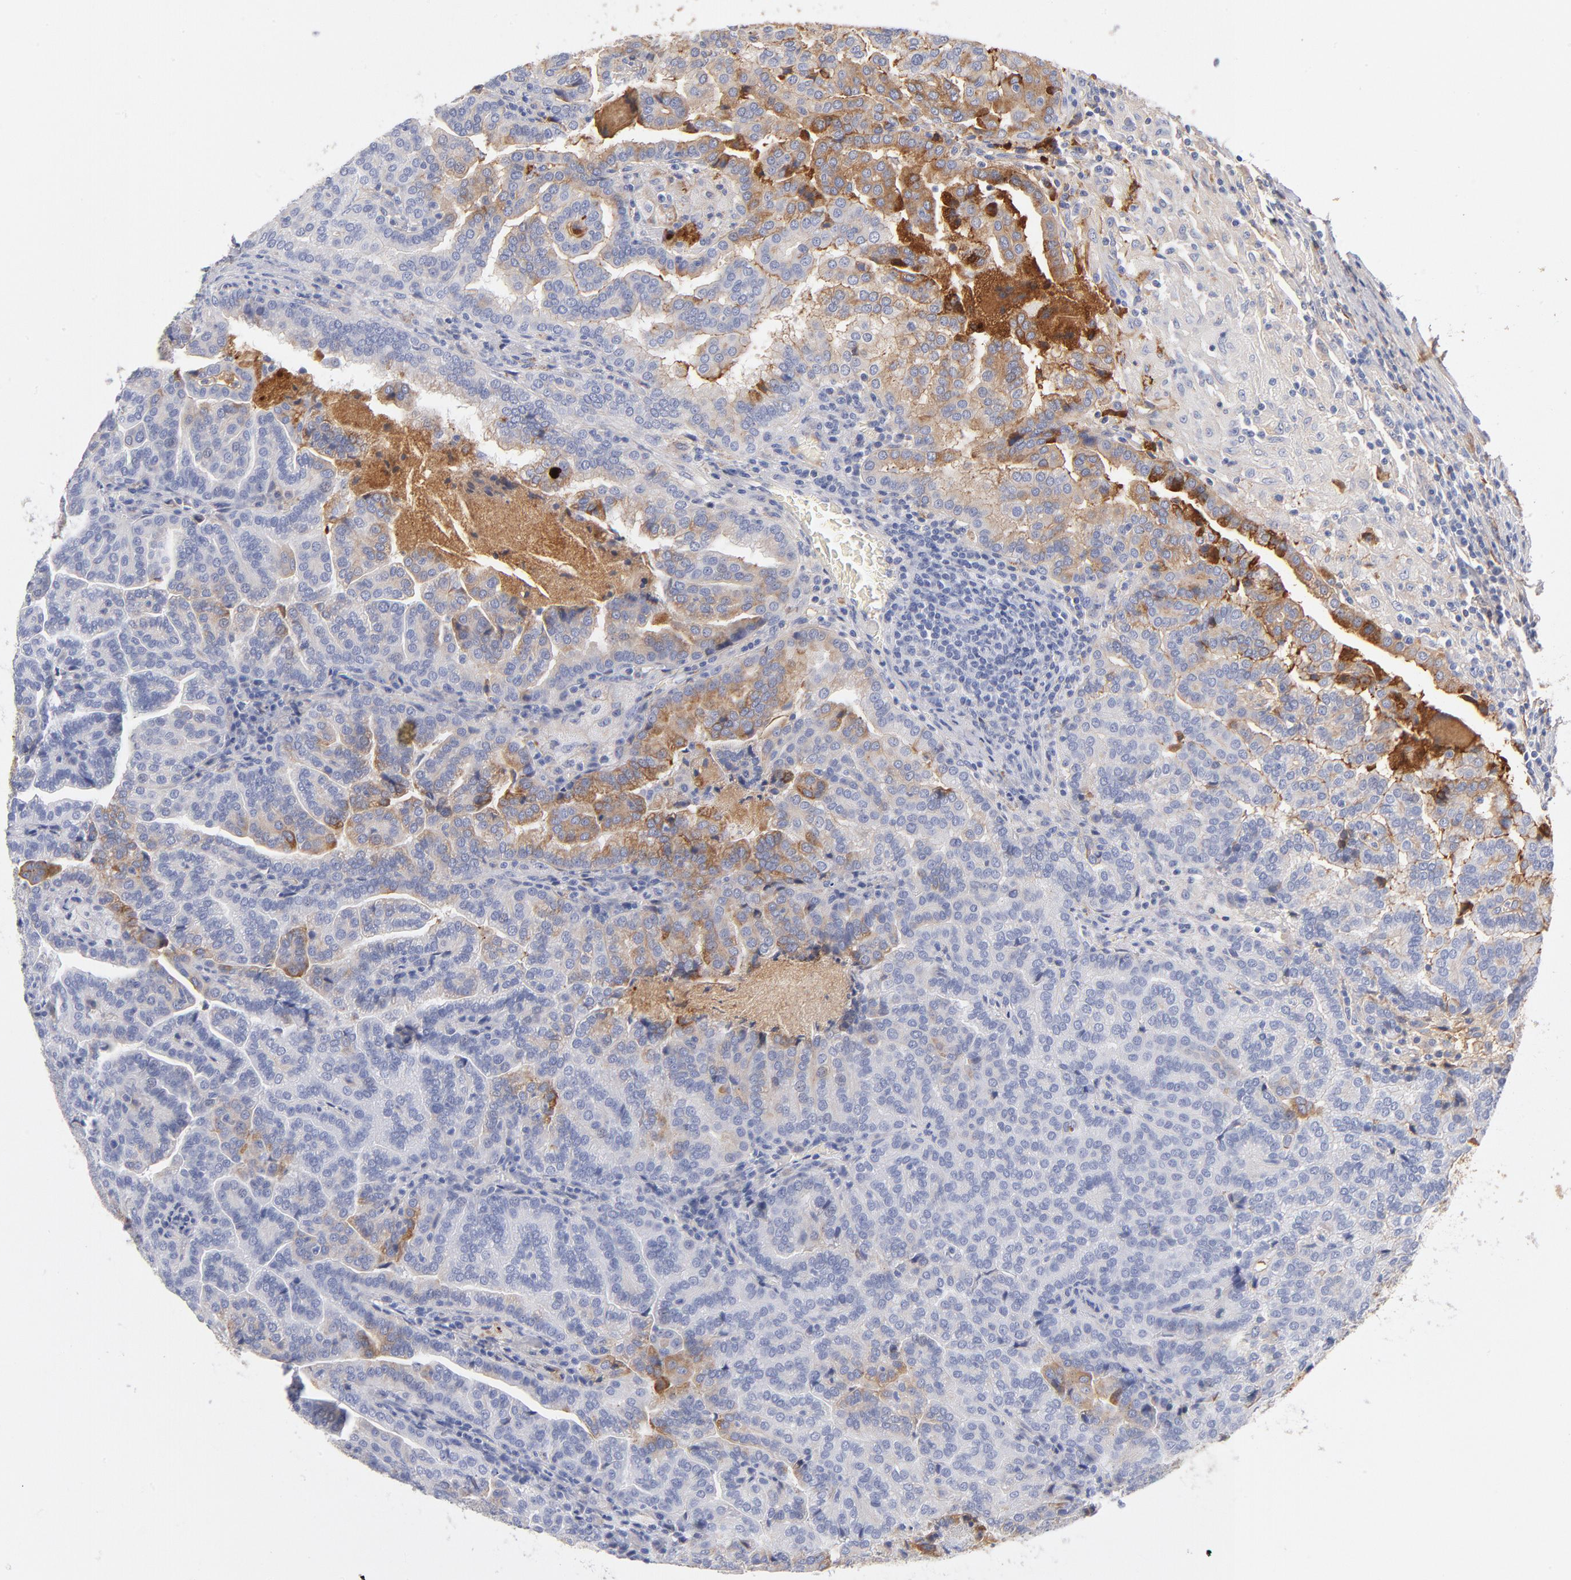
{"staining": {"intensity": "negative", "quantity": "none", "location": "none"}, "tissue": "renal cancer", "cell_type": "Tumor cells", "image_type": "cancer", "snomed": [{"axis": "morphology", "description": "Adenocarcinoma, NOS"}, {"axis": "topography", "description": "Kidney"}], "caption": "Renal cancer (adenocarcinoma) was stained to show a protein in brown. There is no significant positivity in tumor cells.", "gene": "C3", "patient": {"sex": "male", "age": 61}}